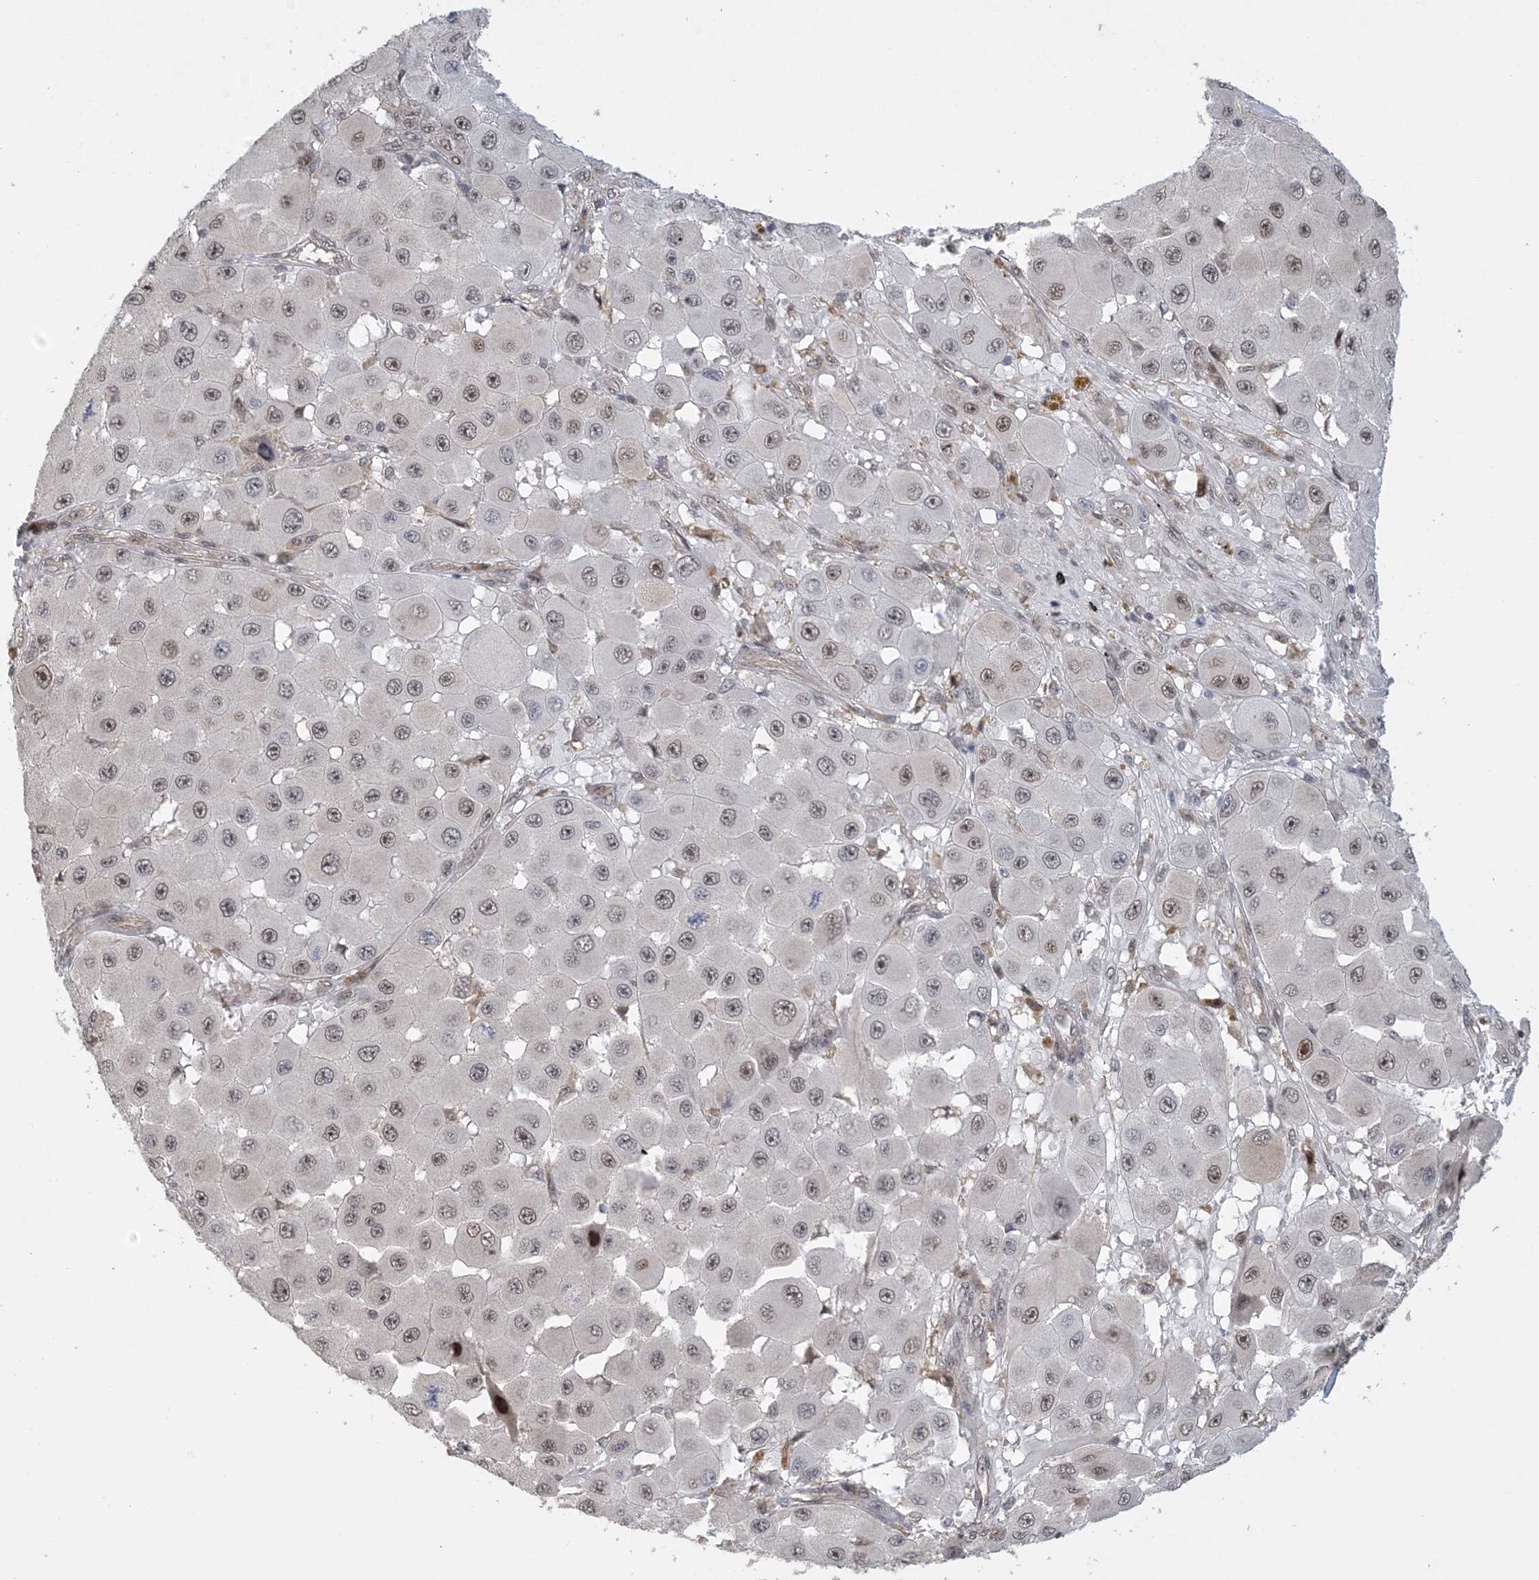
{"staining": {"intensity": "moderate", "quantity": "25%-75%", "location": "nuclear"}, "tissue": "melanoma", "cell_type": "Tumor cells", "image_type": "cancer", "snomed": [{"axis": "morphology", "description": "Malignant melanoma, NOS"}, {"axis": "topography", "description": "Skin"}], "caption": "Melanoma stained for a protein demonstrates moderate nuclear positivity in tumor cells.", "gene": "ZNF710", "patient": {"sex": "female", "age": 81}}